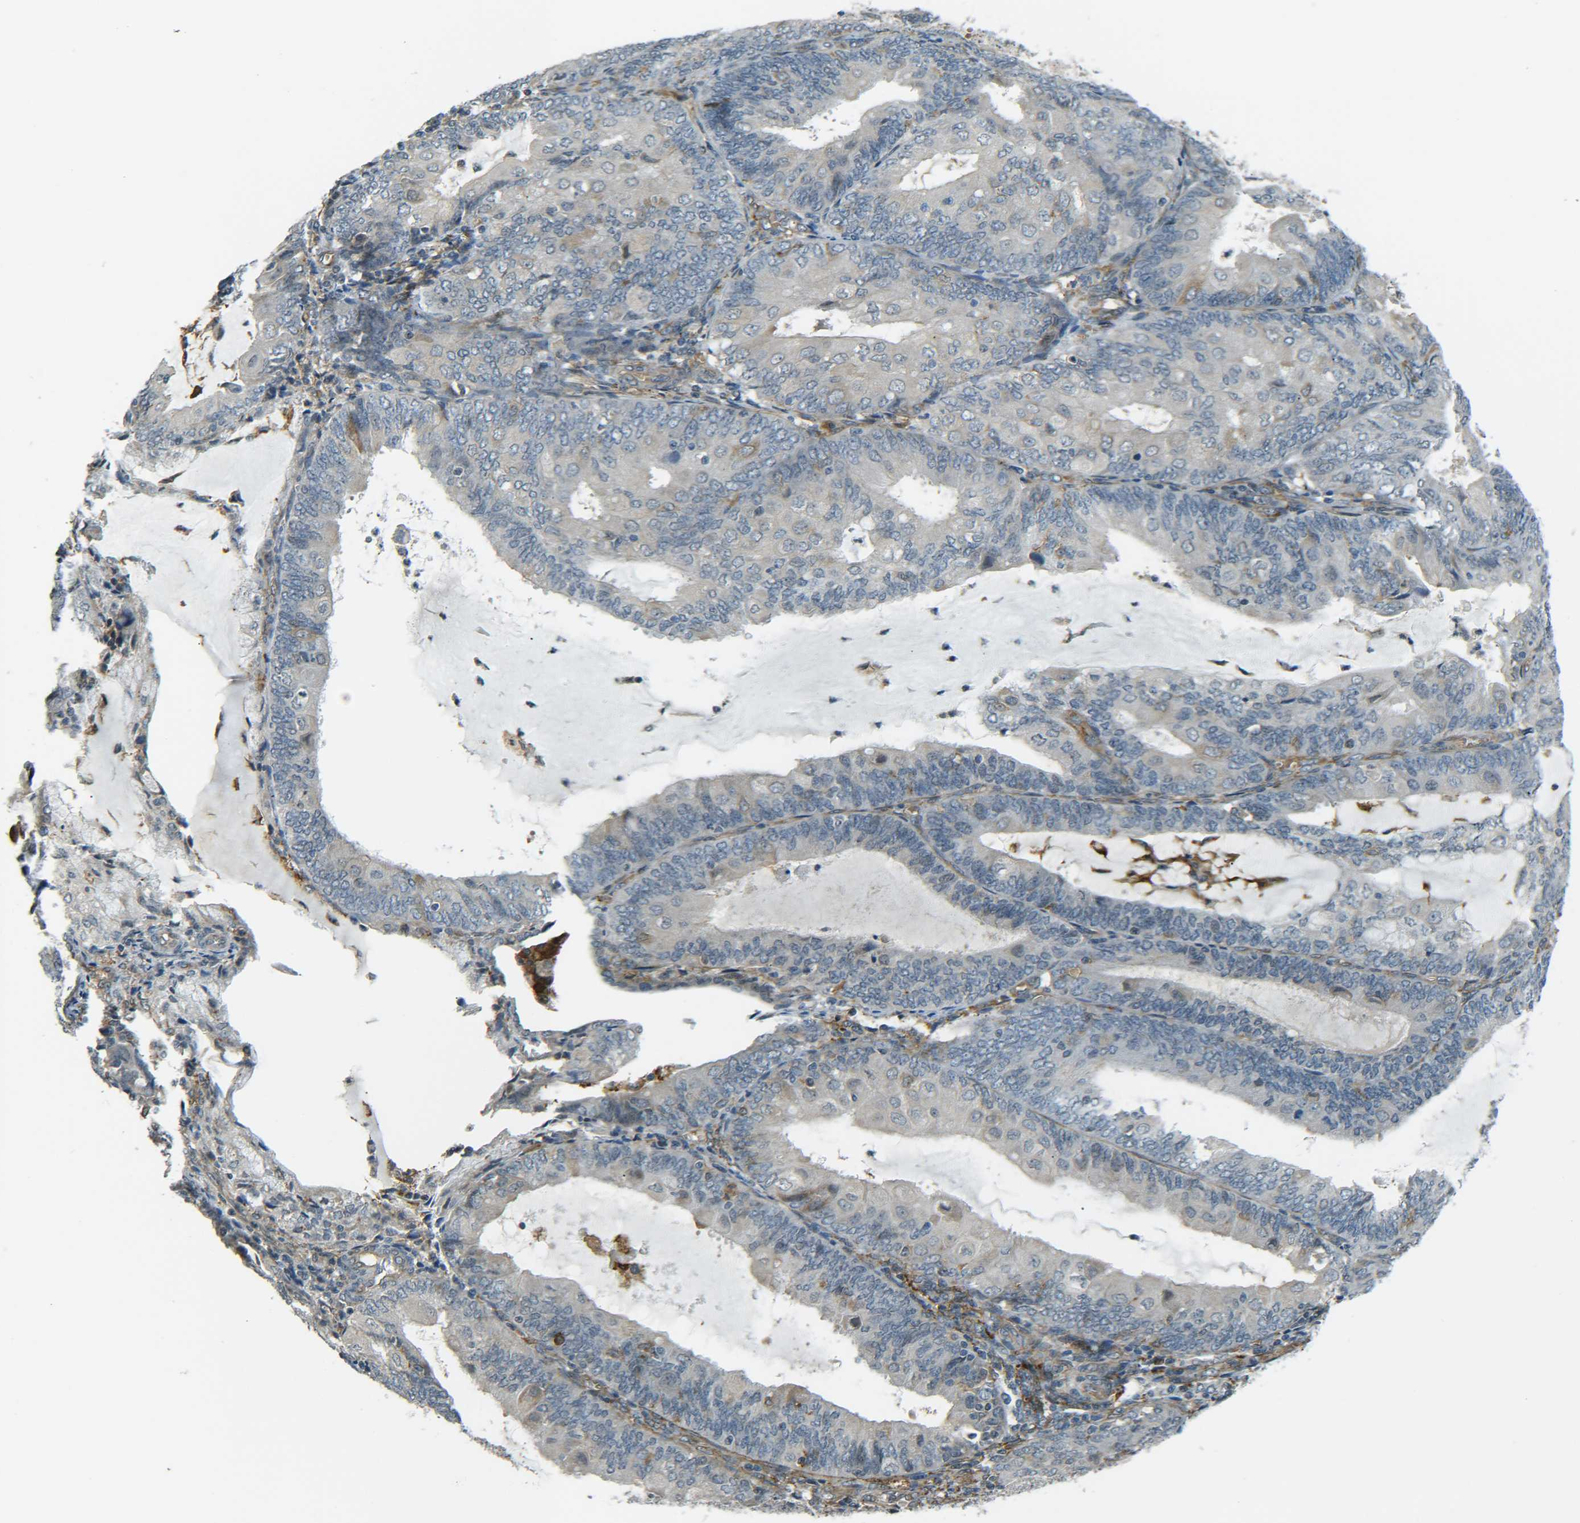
{"staining": {"intensity": "negative", "quantity": "none", "location": "none"}, "tissue": "endometrial cancer", "cell_type": "Tumor cells", "image_type": "cancer", "snomed": [{"axis": "morphology", "description": "Adenocarcinoma, NOS"}, {"axis": "topography", "description": "Endometrium"}], "caption": "This histopathology image is of endometrial cancer (adenocarcinoma) stained with IHC to label a protein in brown with the nuclei are counter-stained blue. There is no expression in tumor cells.", "gene": "DAB2", "patient": {"sex": "female", "age": 81}}